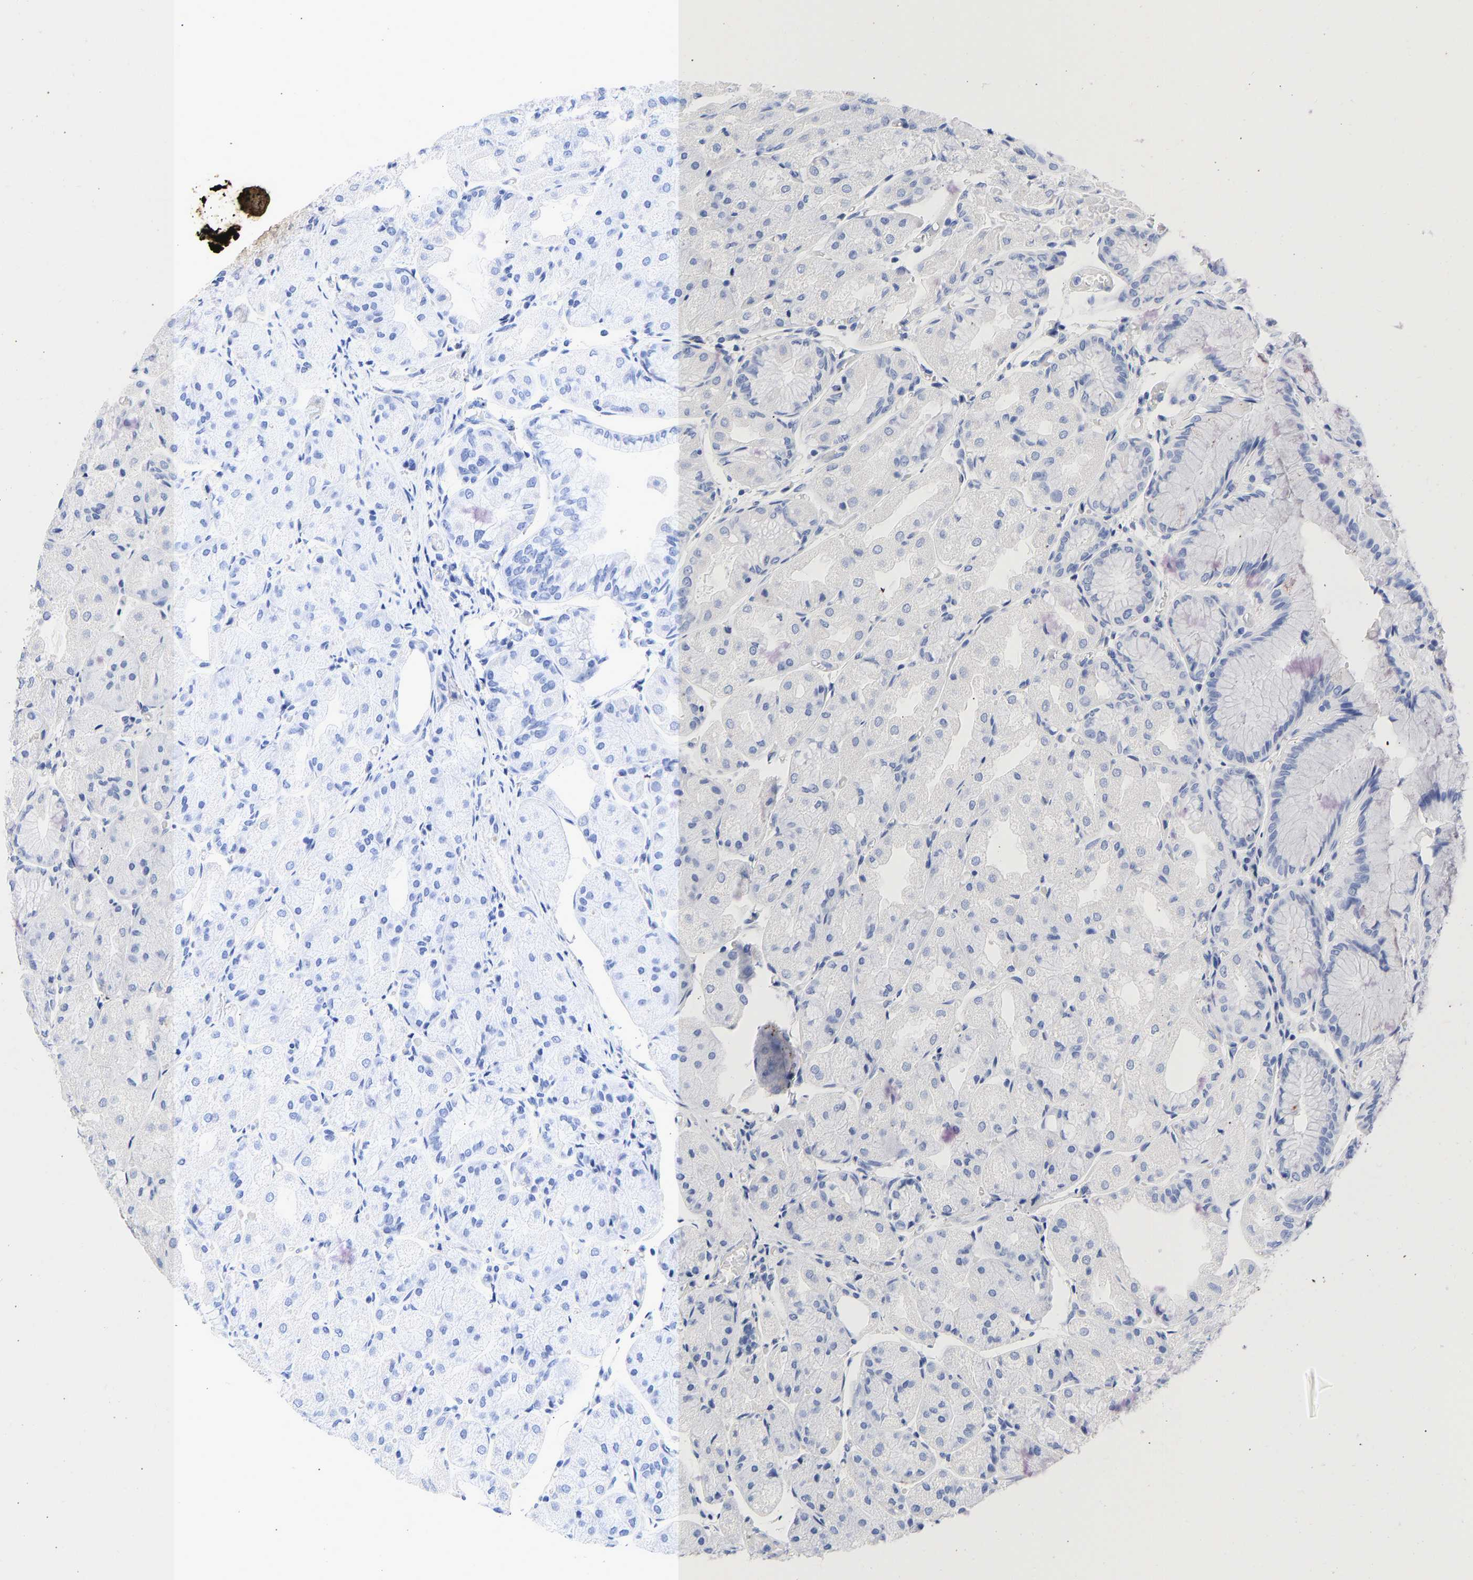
{"staining": {"intensity": "negative", "quantity": "none", "location": "none"}, "tissue": "stomach", "cell_type": "Glandular cells", "image_type": "normal", "snomed": [{"axis": "morphology", "description": "Normal tissue, NOS"}, {"axis": "topography", "description": "Stomach, upper"}], "caption": "Stomach stained for a protein using immunohistochemistry demonstrates no staining glandular cells.", "gene": "KRT1", "patient": {"sex": "male", "age": 72}}